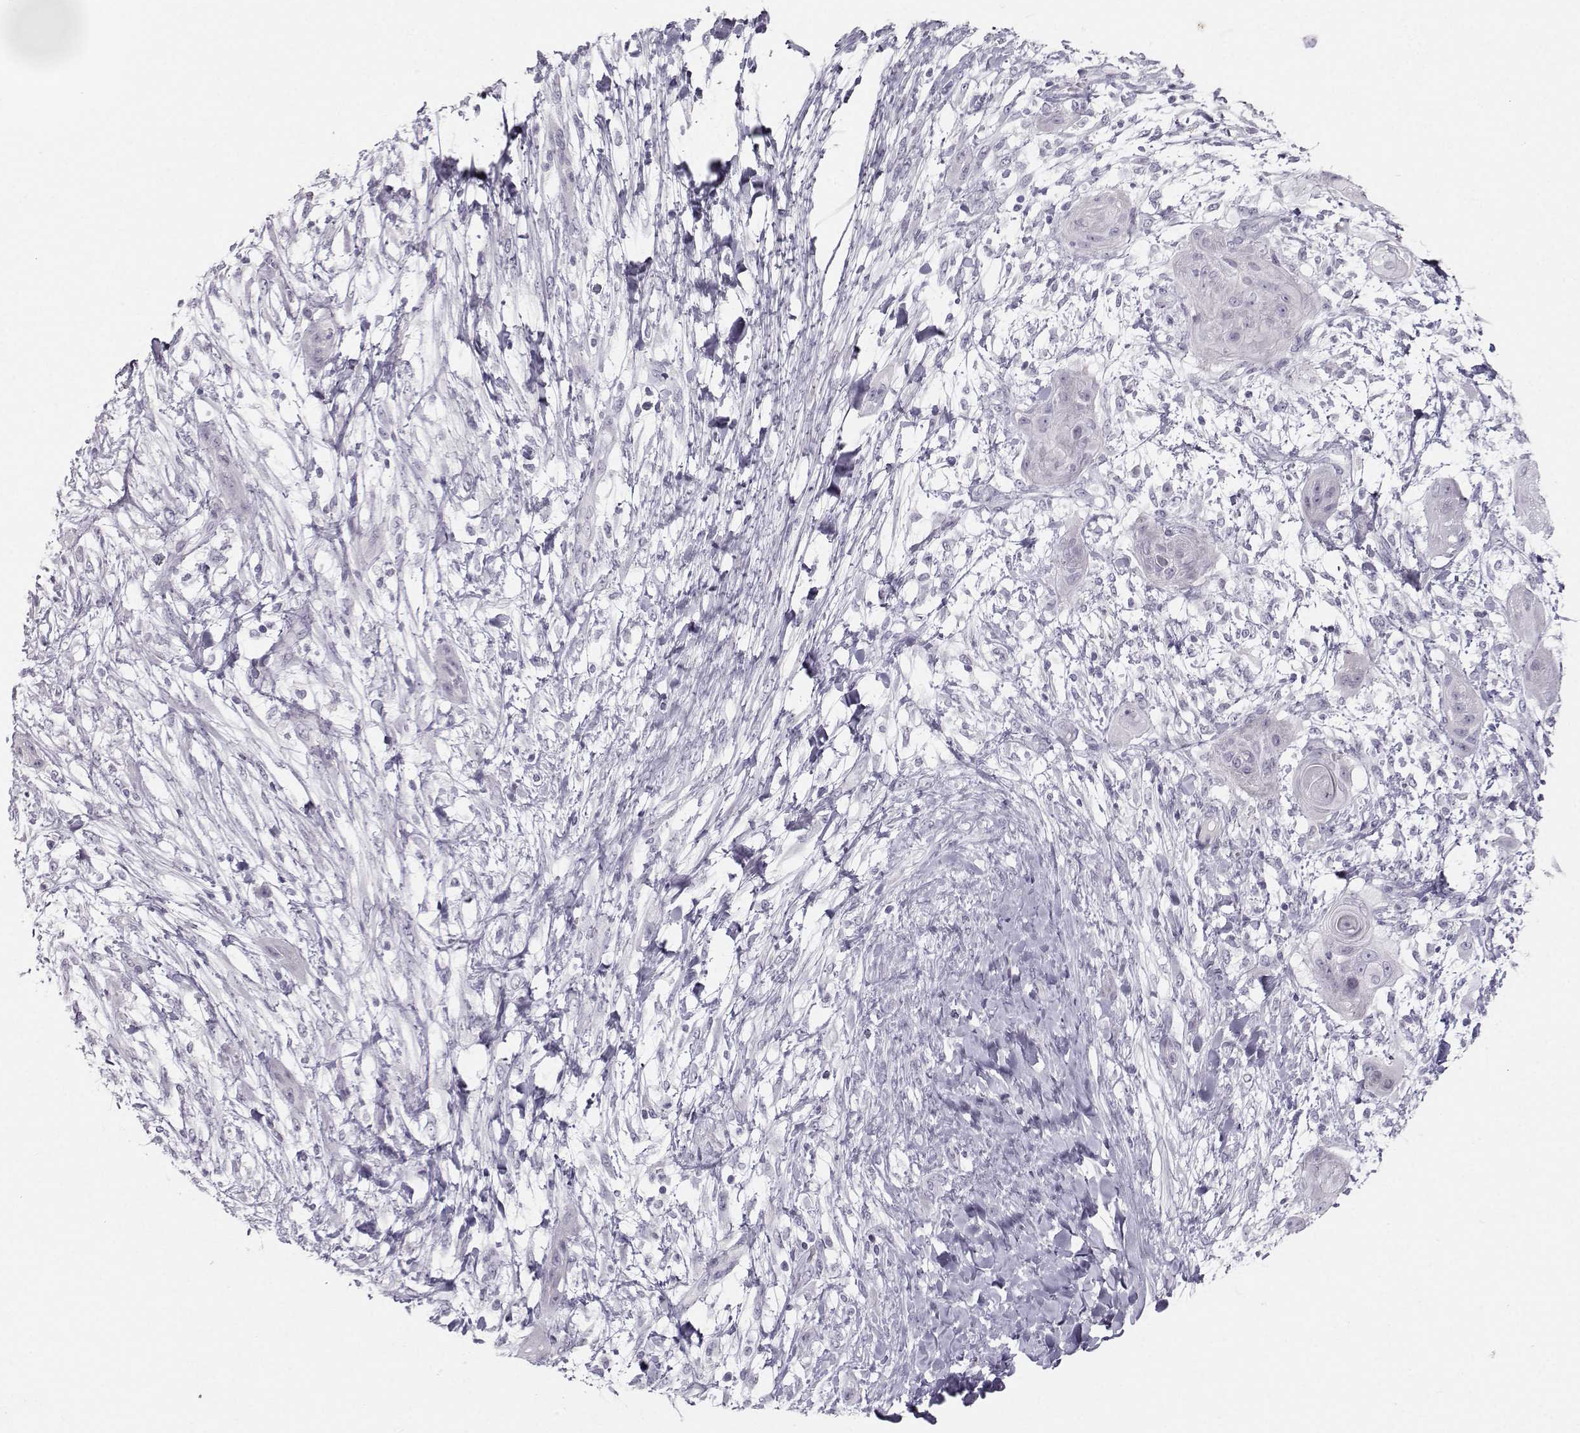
{"staining": {"intensity": "negative", "quantity": "none", "location": "none"}, "tissue": "skin cancer", "cell_type": "Tumor cells", "image_type": "cancer", "snomed": [{"axis": "morphology", "description": "Squamous cell carcinoma, NOS"}, {"axis": "topography", "description": "Skin"}], "caption": "A high-resolution micrograph shows immunohistochemistry staining of squamous cell carcinoma (skin), which demonstrates no significant expression in tumor cells.", "gene": "CASR", "patient": {"sex": "male", "age": 62}}